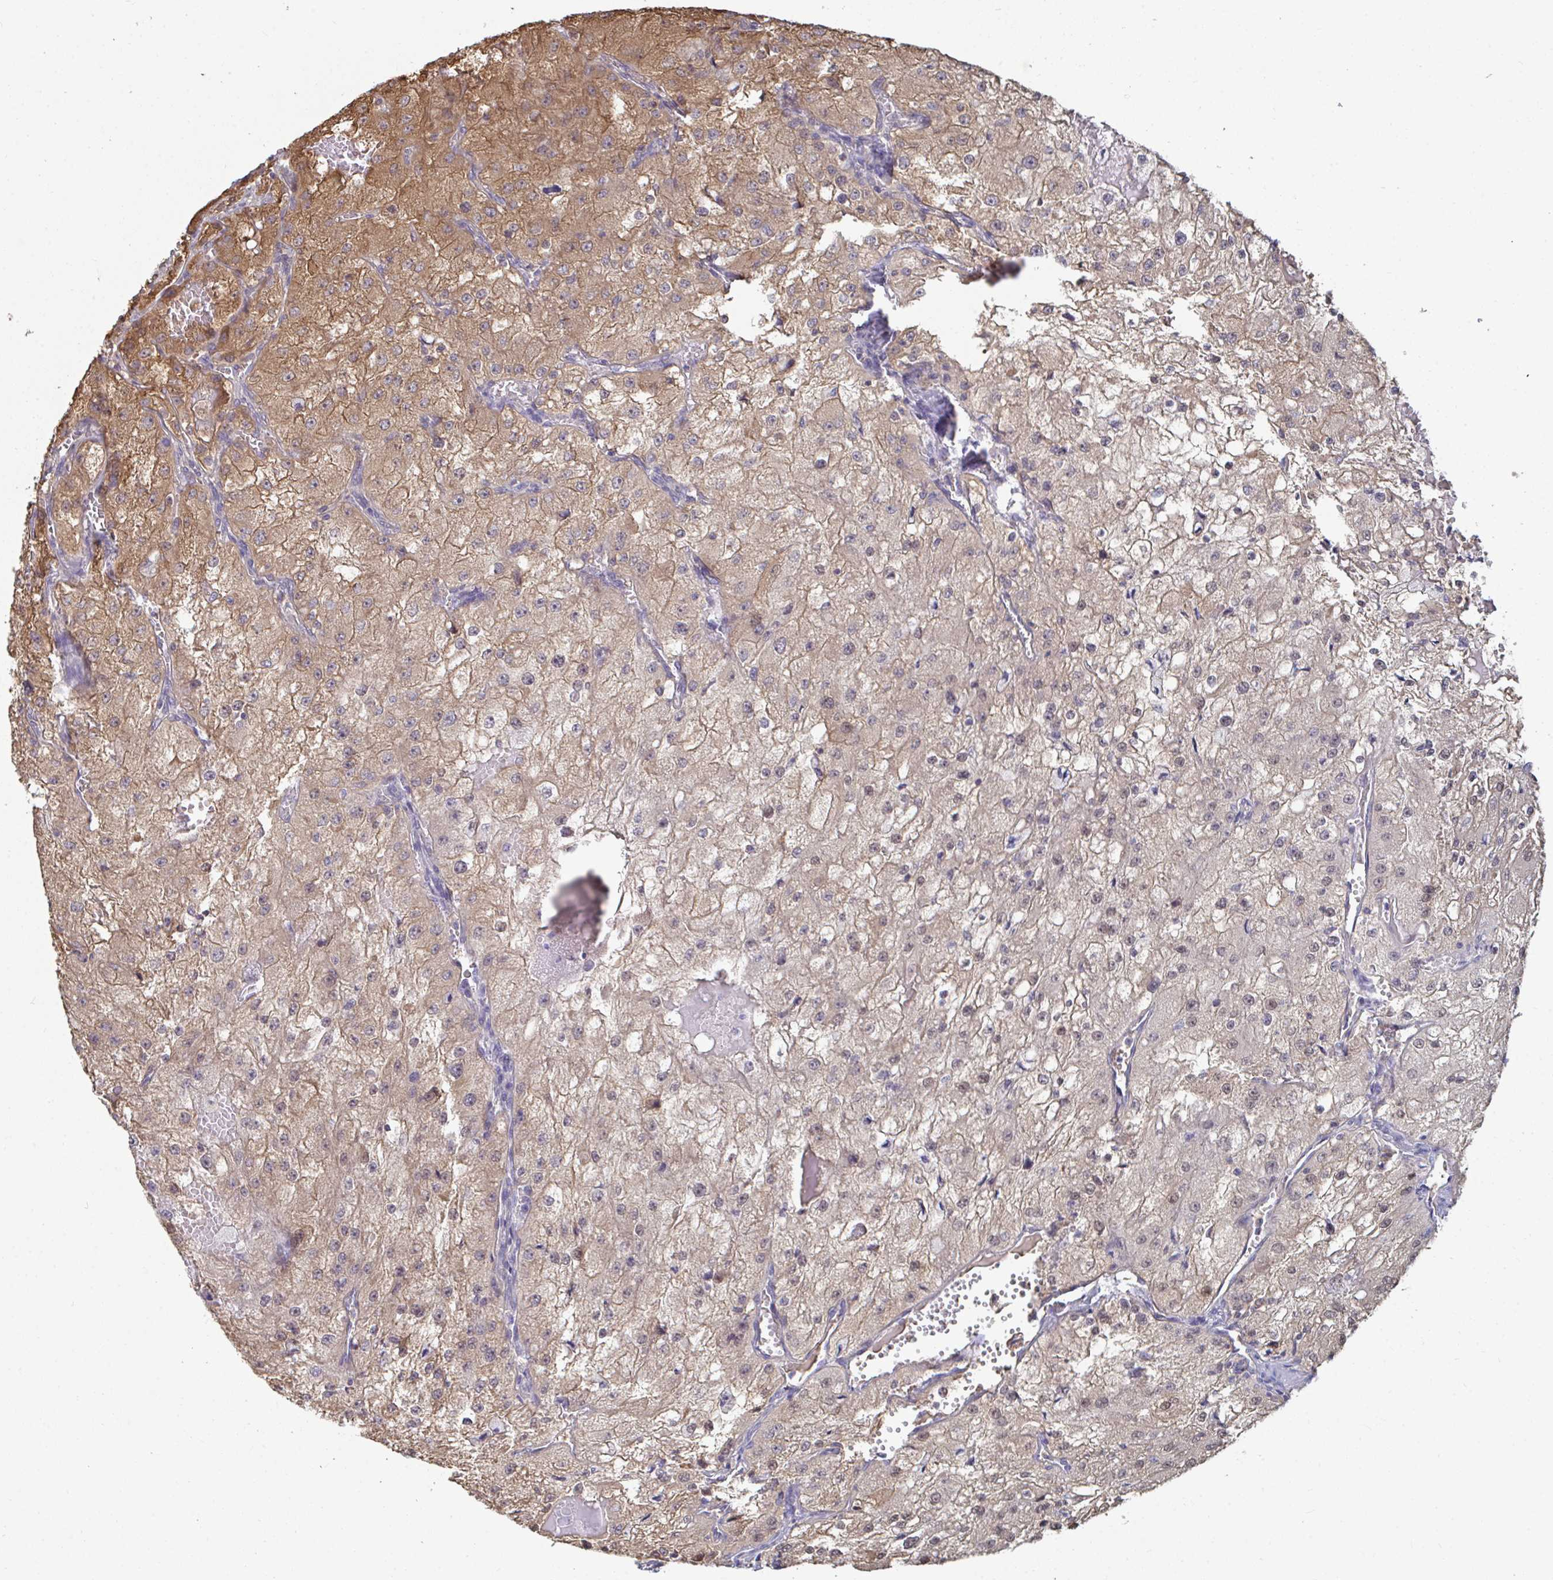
{"staining": {"intensity": "moderate", "quantity": "25%-75%", "location": "cytoplasmic/membranous,nuclear"}, "tissue": "renal cancer", "cell_type": "Tumor cells", "image_type": "cancer", "snomed": [{"axis": "morphology", "description": "Adenocarcinoma, NOS"}, {"axis": "topography", "description": "Kidney"}], "caption": "Renal cancer (adenocarcinoma) stained with a protein marker demonstrates moderate staining in tumor cells.", "gene": "TTC9C", "patient": {"sex": "female", "age": 74}}